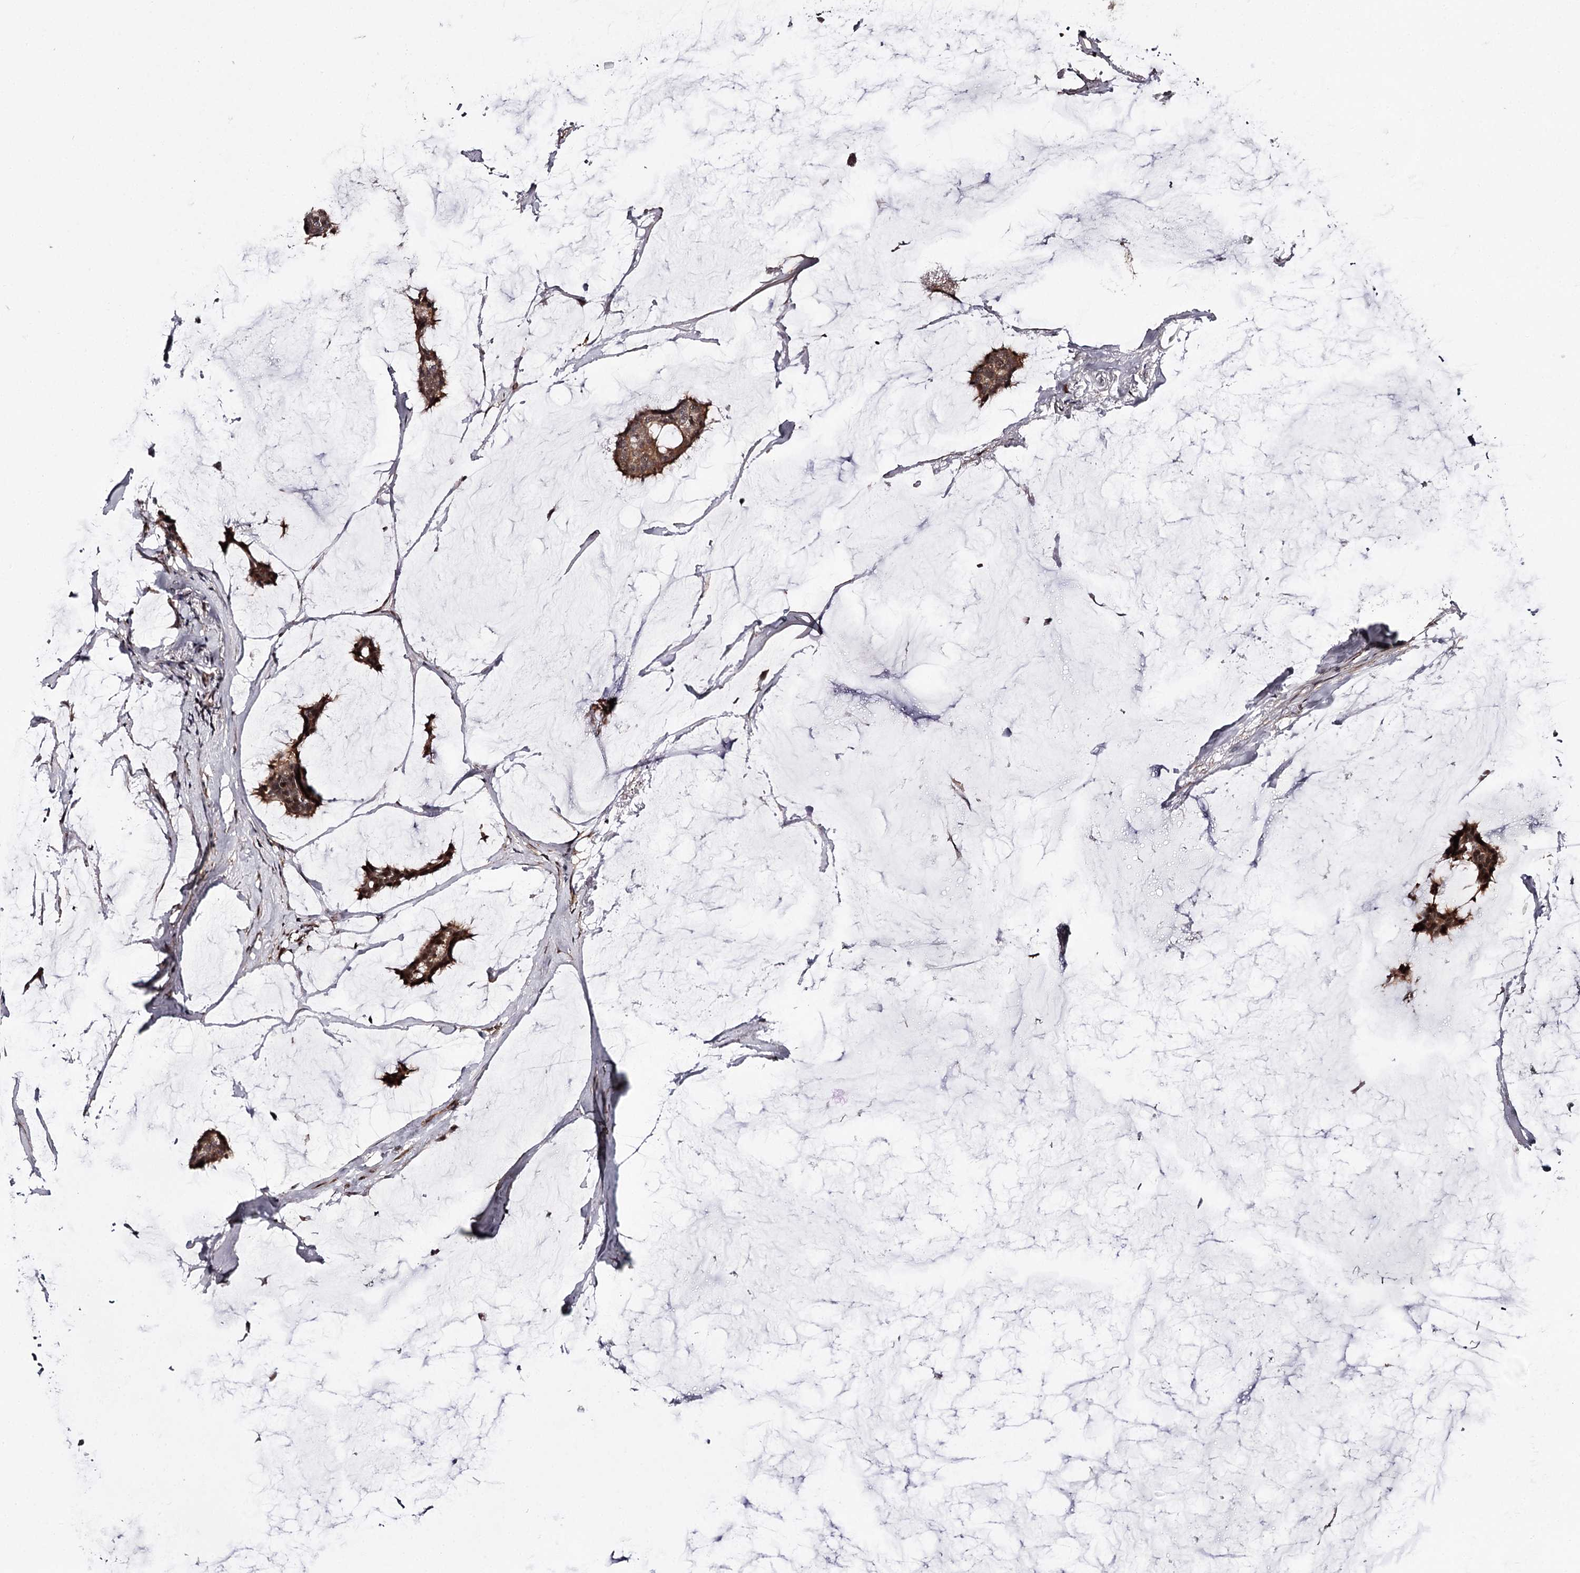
{"staining": {"intensity": "moderate", "quantity": ">75%", "location": "cytoplasmic/membranous,nuclear"}, "tissue": "breast cancer", "cell_type": "Tumor cells", "image_type": "cancer", "snomed": [{"axis": "morphology", "description": "Duct carcinoma"}, {"axis": "topography", "description": "Breast"}], "caption": "Protein staining of breast cancer (intraductal carcinoma) tissue displays moderate cytoplasmic/membranous and nuclear expression in about >75% of tumor cells.", "gene": "TTC33", "patient": {"sex": "female", "age": 93}}